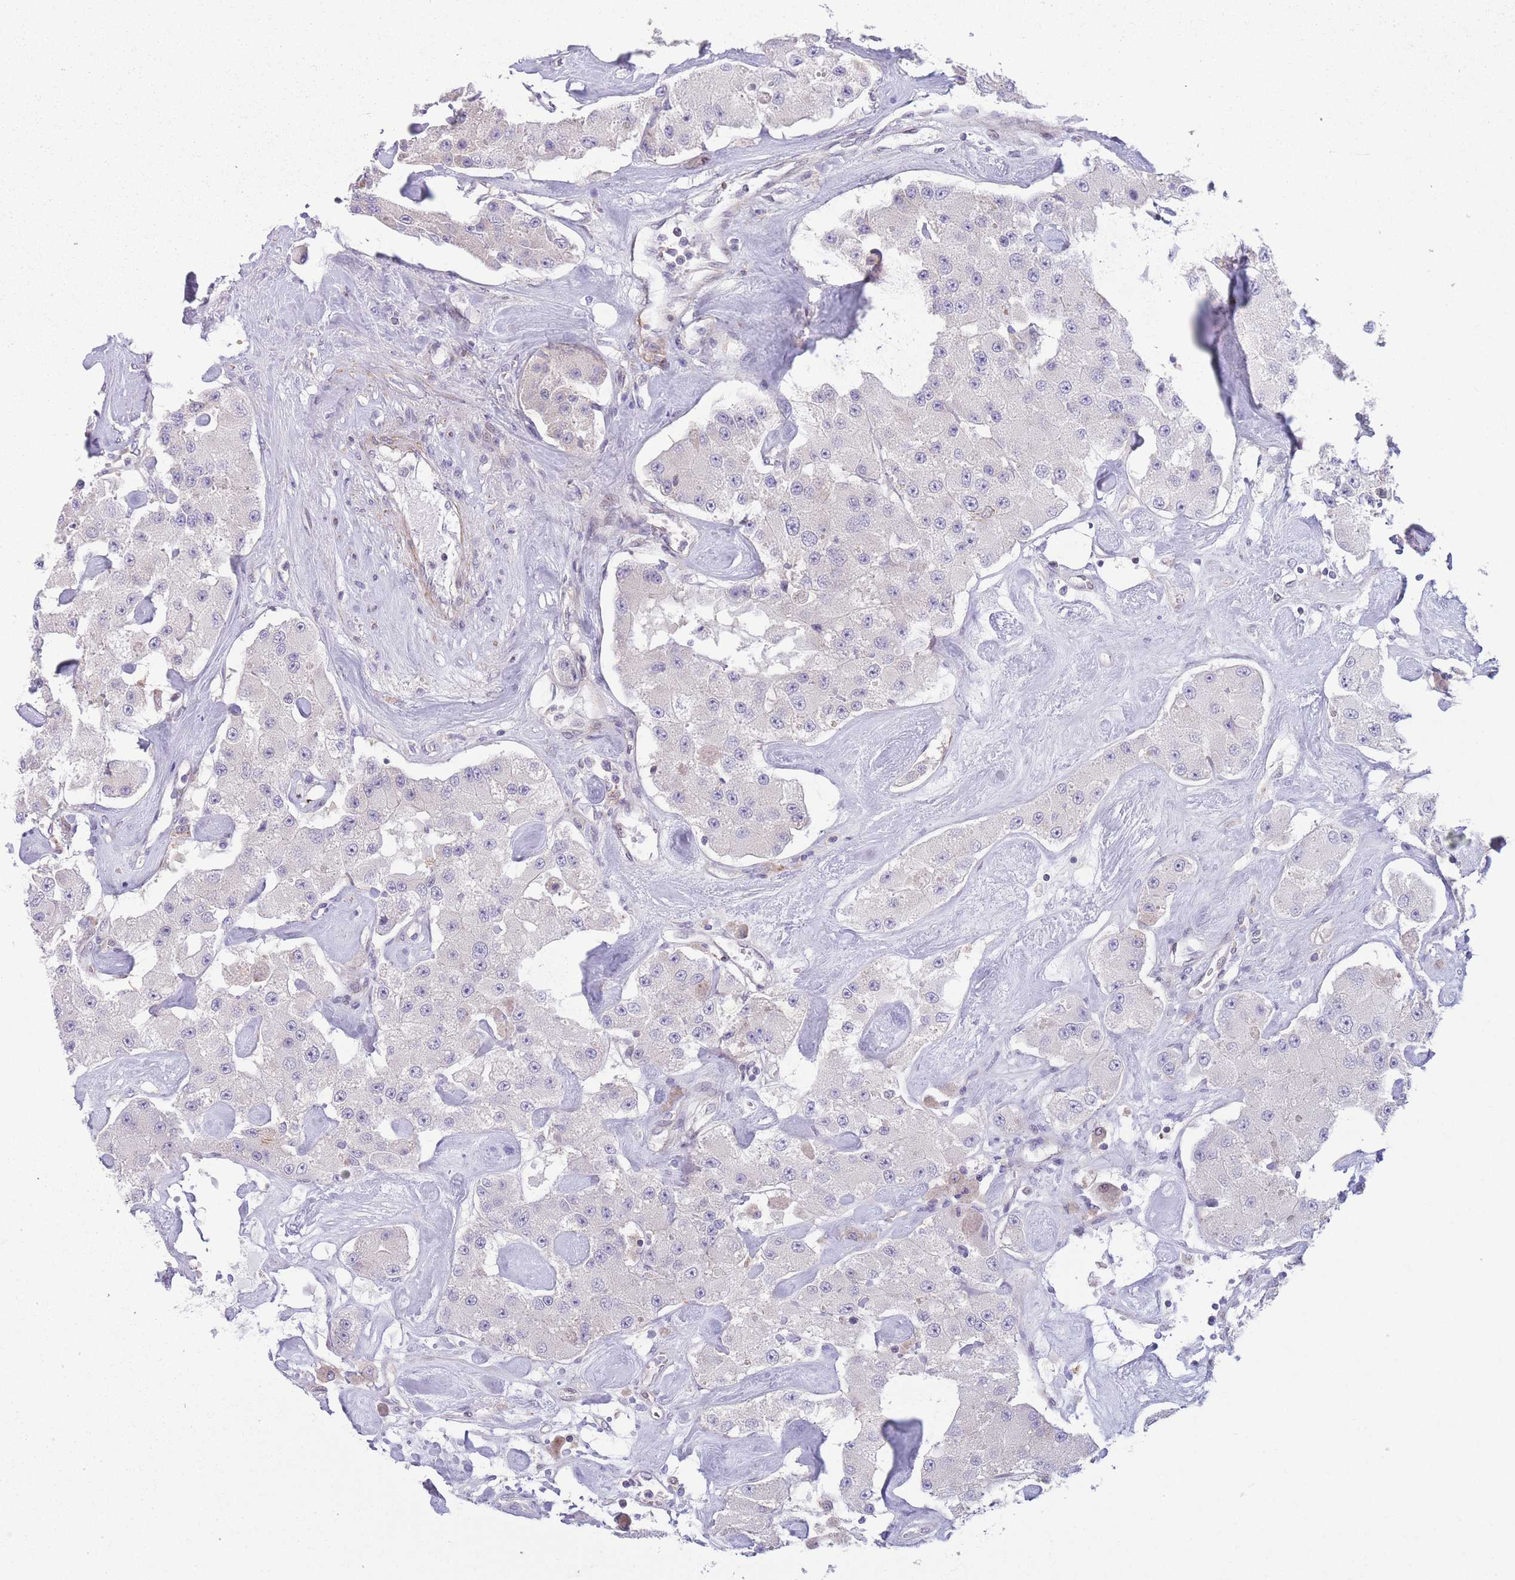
{"staining": {"intensity": "negative", "quantity": "none", "location": "none"}, "tissue": "carcinoid", "cell_type": "Tumor cells", "image_type": "cancer", "snomed": [{"axis": "morphology", "description": "Carcinoid, malignant, NOS"}, {"axis": "topography", "description": "Pancreas"}], "caption": "Protein analysis of carcinoid reveals no significant staining in tumor cells.", "gene": "C9orf152", "patient": {"sex": "male", "age": 41}}